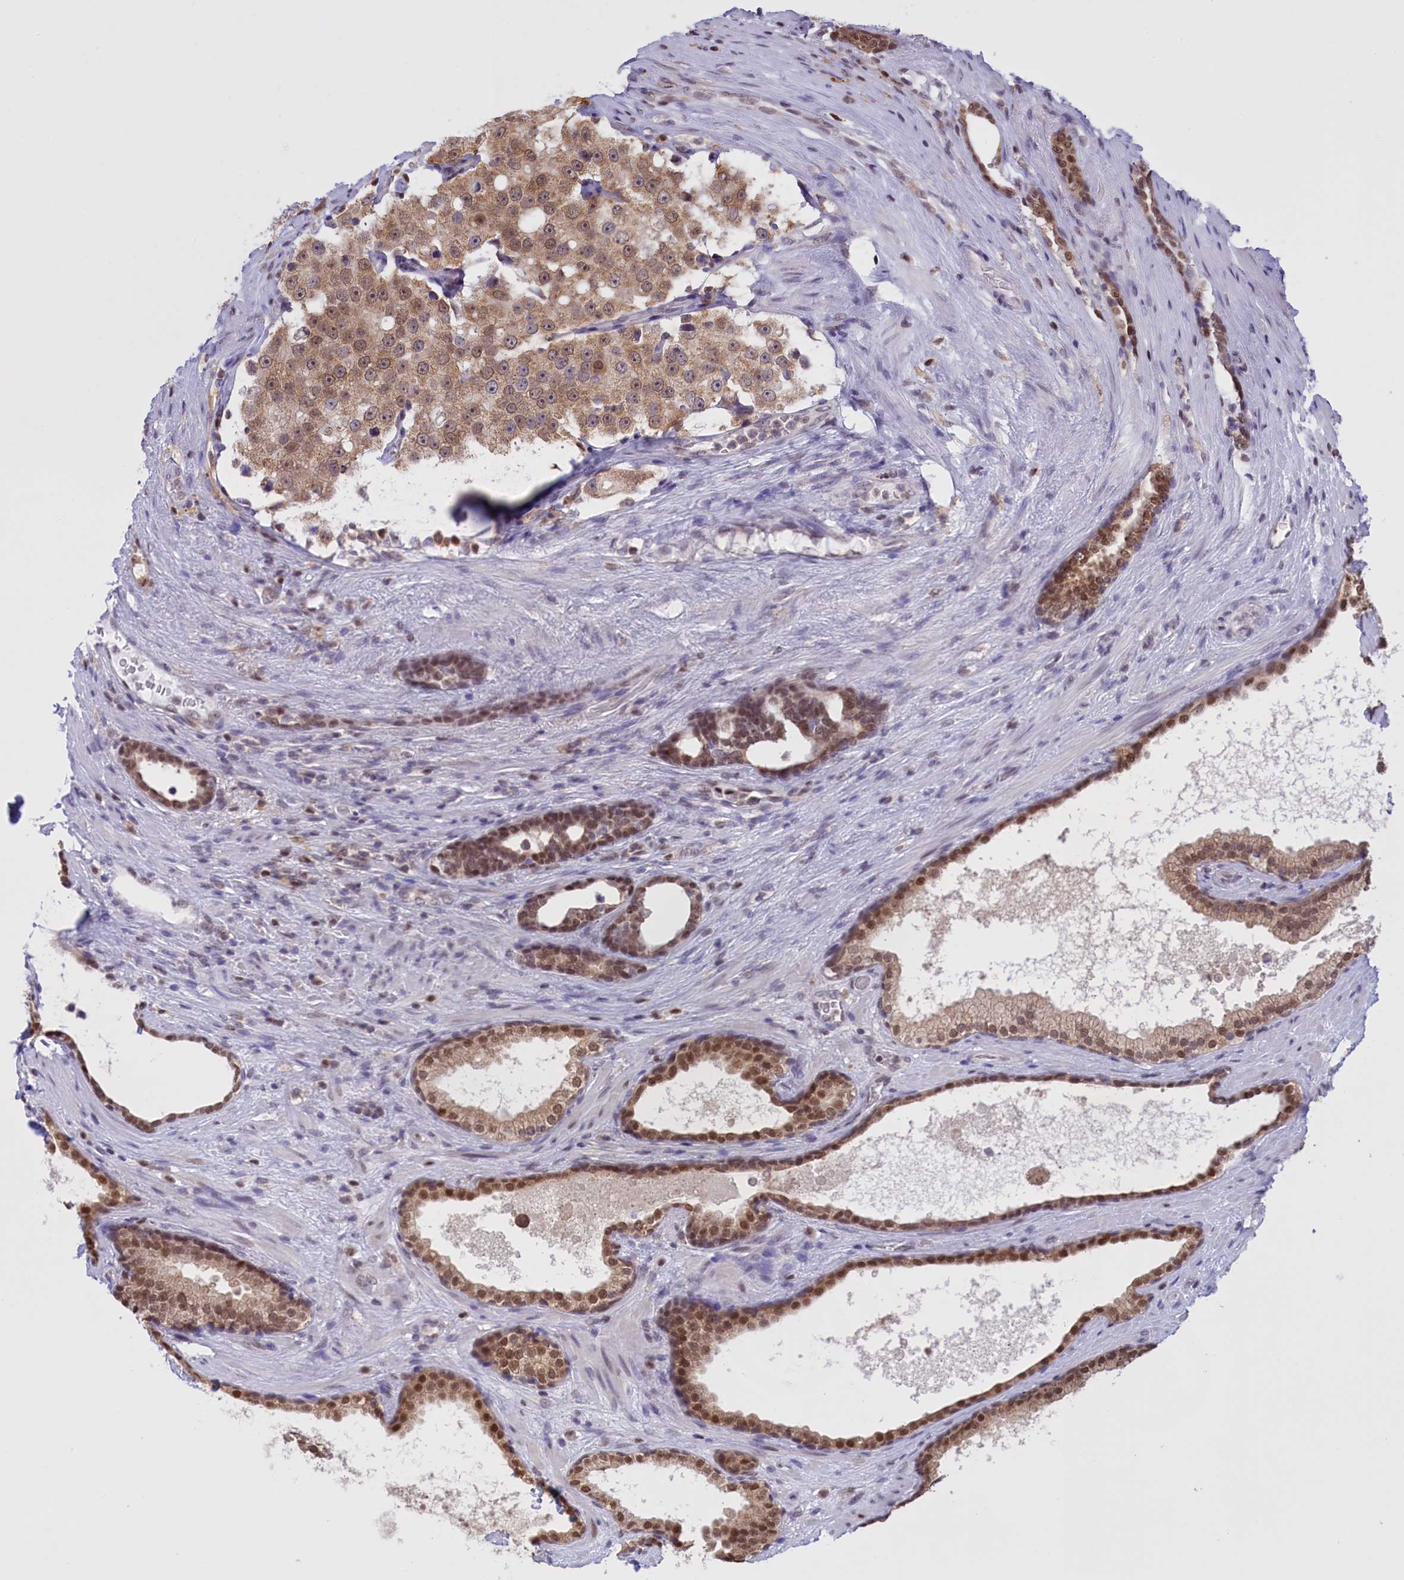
{"staining": {"intensity": "moderate", "quantity": "25%-75%", "location": "cytoplasmic/membranous,nuclear"}, "tissue": "prostate cancer", "cell_type": "Tumor cells", "image_type": "cancer", "snomed": [{"axis": "morphology", "description": "Adenocarcinoma, High grade"}, {"axis": "topography", "description": "Prostate"}], "caption": "Protein staining of high-grade adenocarcinoma (prostate) tissue reveals moderate cytoplasmic/membranous and nuclear expression in approximately 25%-75% of tumor cells.", "gene": "IZUMO2", "patient": {"sex": "male", "age": 70}}